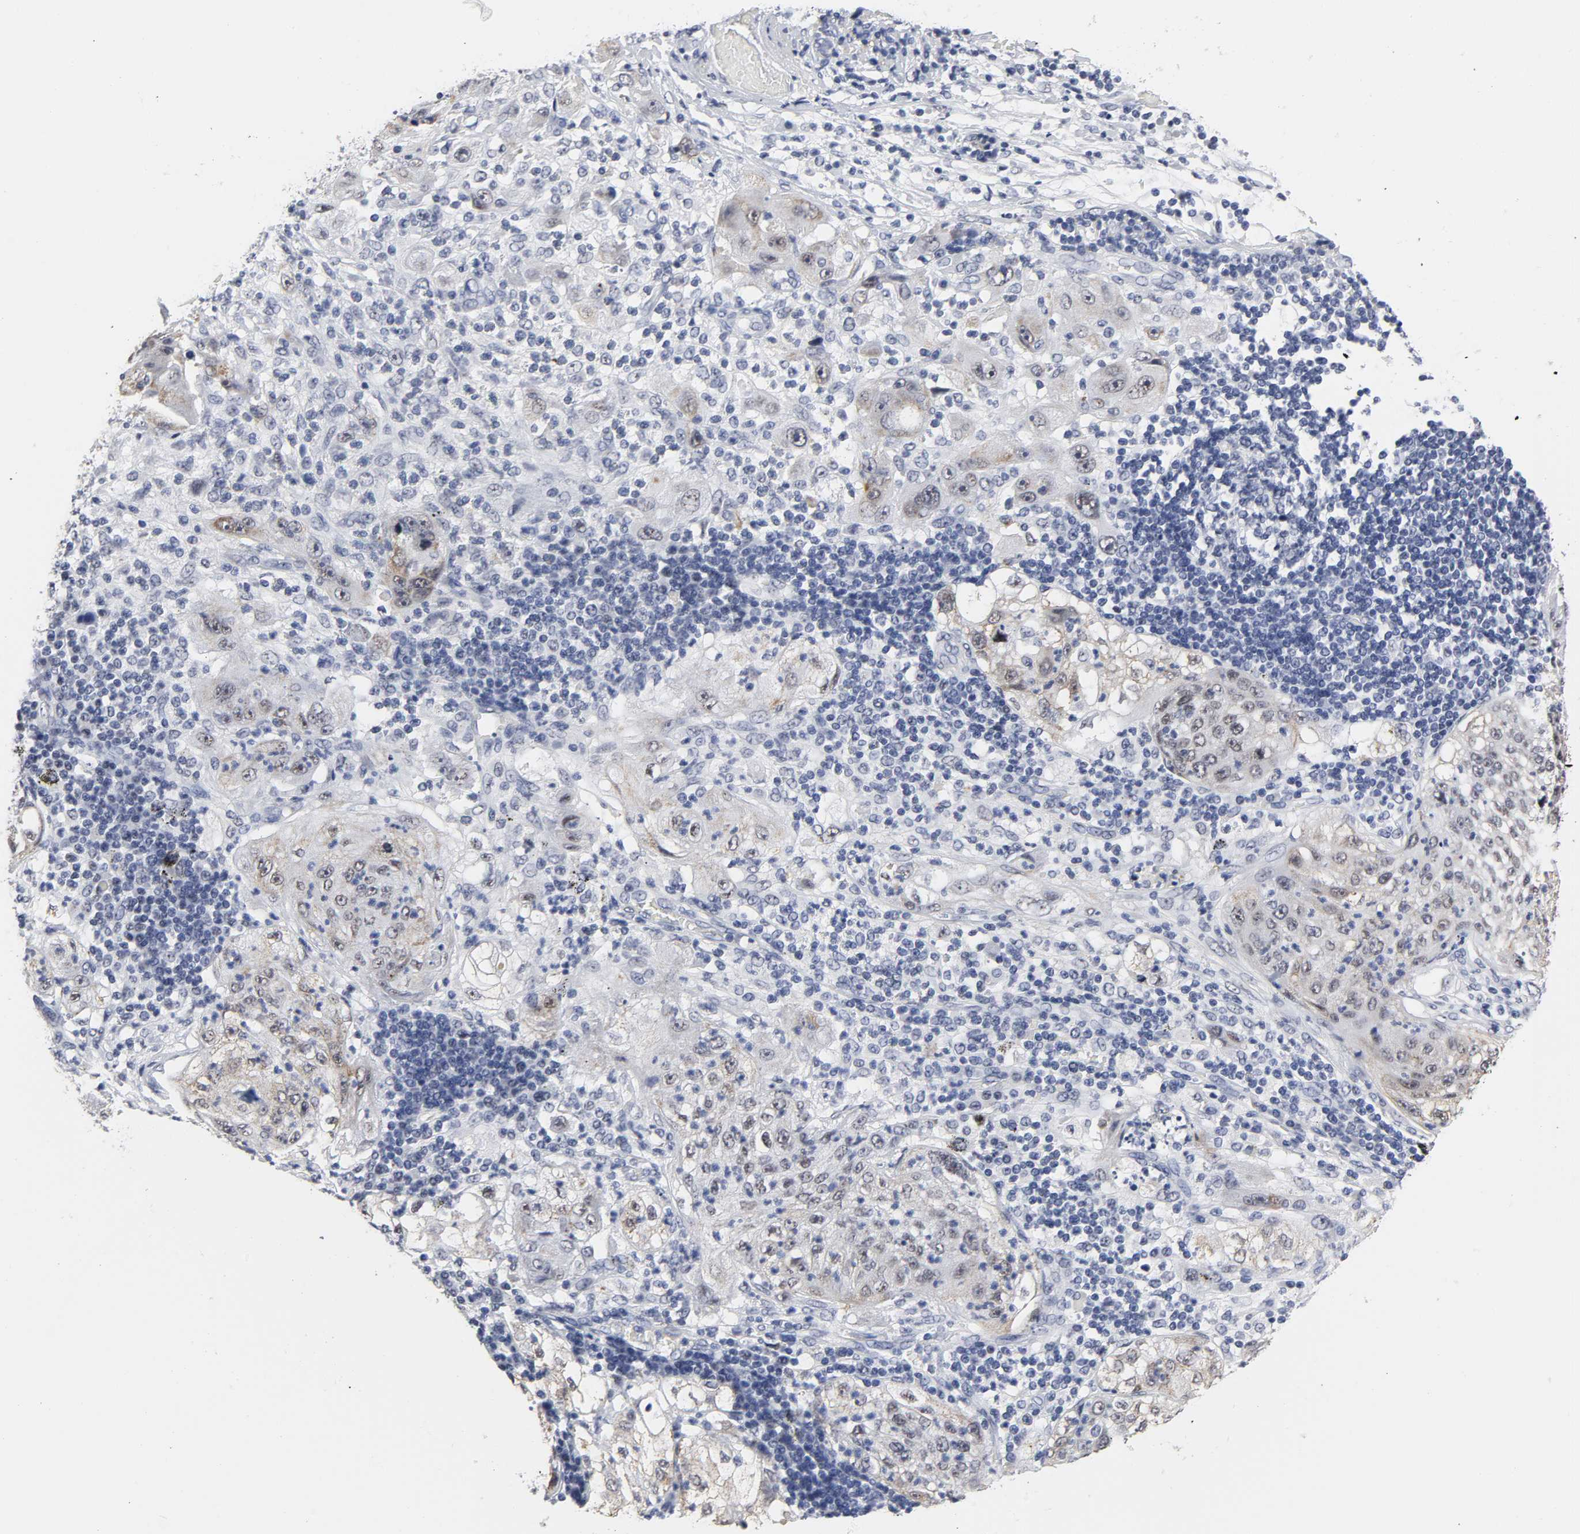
{"staining": {"intensity": "weak", "quantity": "25%-75%", "location": "cytoplasmic/membranous"}, "tissue": "lung cancer", "cell_type": "Tumor cells", "image_type": "cancer", "snomed": [{"axis": "morphology", "description": "Inflammation, NOS"}, {"axis": "morphology", "description": "Squamous cell carcinoma, NOS"}, {"axis": "topography", "description": "Lymph node"}, {"axis": "topography", "description": "Soft tissue"}, {"axis": "topography", "description": "Lung"}], "caption": "High-power microscopy captured an immunohistochemistry (IHC) image of lung cancer (squamous cell carcinoma), revealing weak cytoplasmic/membranous positivity in approximately 25%-75% of tumor cells.", "gene": "GRHL2", "patient": {"sex": "male", "age": 66}}